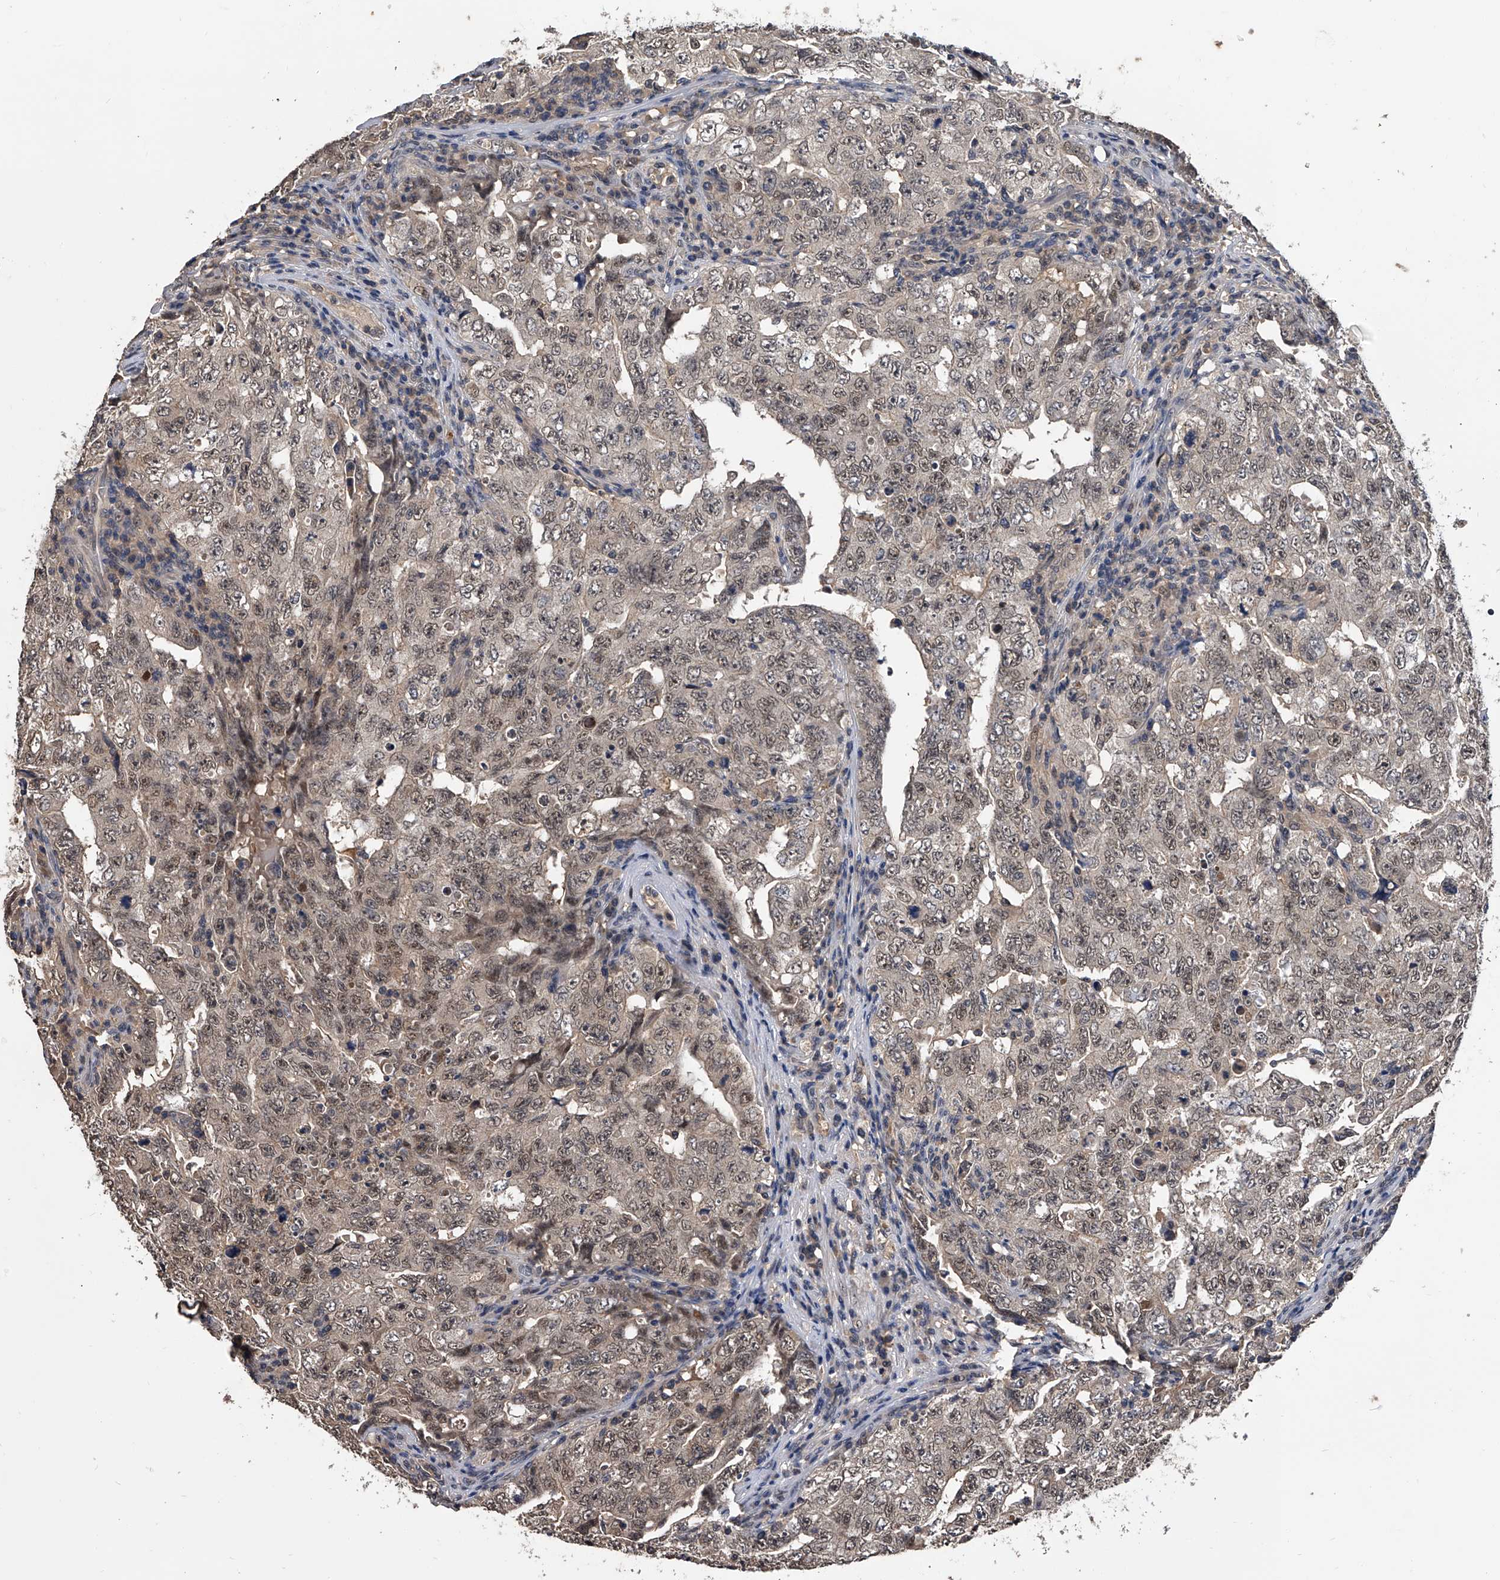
{"staining": {"intensity": "weak", "quantity": "<25%", "location": "nuclear"}, "tissue": "testis cancer", "cell_type": "Tumor cells", "image_type": "cancer", "snomed": [{"axis": "morphology", "description": "Carcinoma, Embryonal, NOS"}, {"axis": "topography", "description": "Testis"}], "caption": "Tumor cells are negative for brown protein staining in embryonal carcinoma (testis).", "gene": "EFCAB7", "patient": {"sex": "male", "age": 26}}